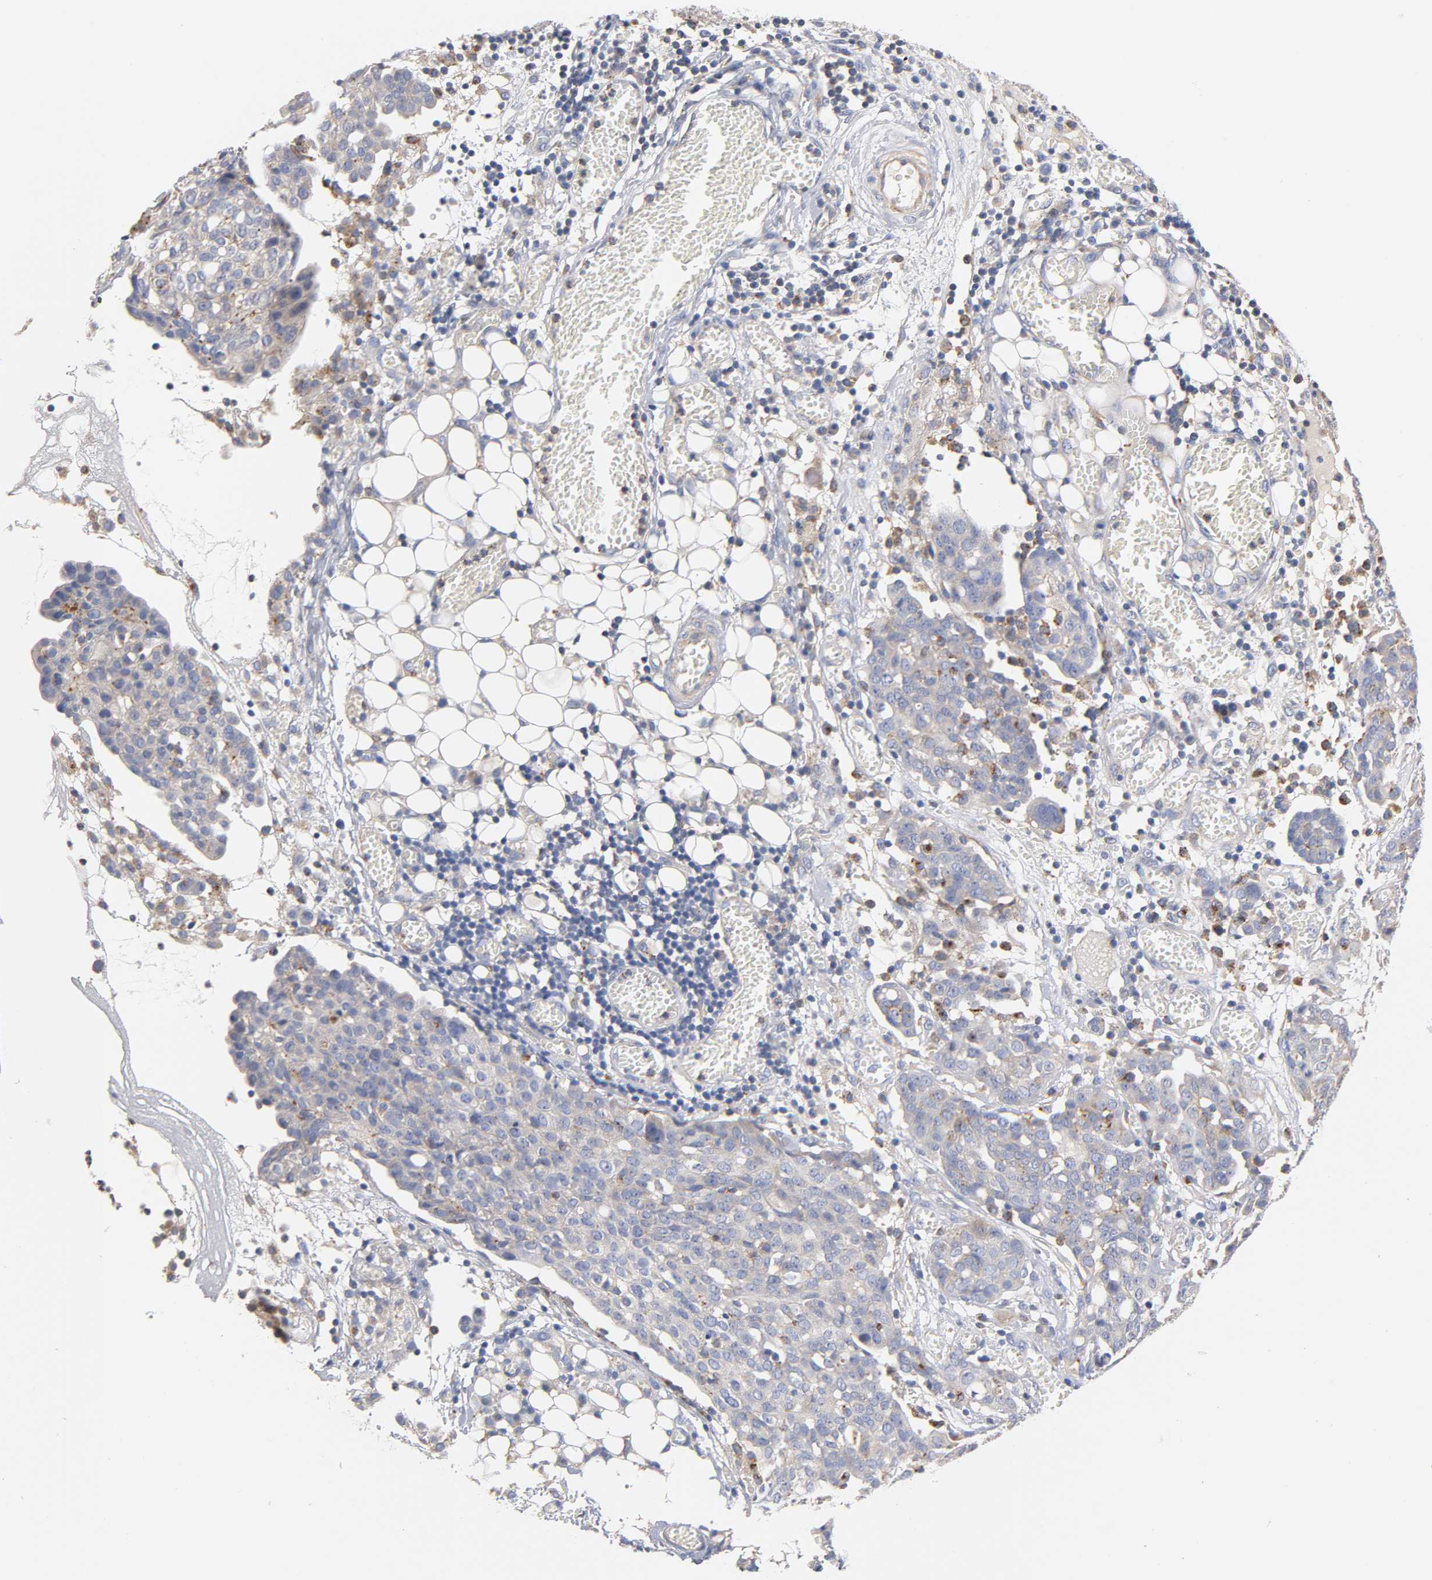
{"staining": {"intensity": "weak", "quantity": "25%-75%", "location": "cytoplasmic/membranous"}, "tissue": "ovarian cancer", "cell_type": "Tumor cells", "image_type": "cancer", "snomed": [{"axis": "morphology", "description": "Cystadenocarcinoma, serous, NOS"}, {"axis": "topography", "description": "Soft tissue"}, {"axis": "topography", "description": "Ovary"}], "caption": "Tumor cells display low levels of weak cytoplasmic/membranous expression in about 25%-75% of cells in ovarian cancer.", "gene": "SEMA5A", "patient": {"sex": "female", "age": 57}}